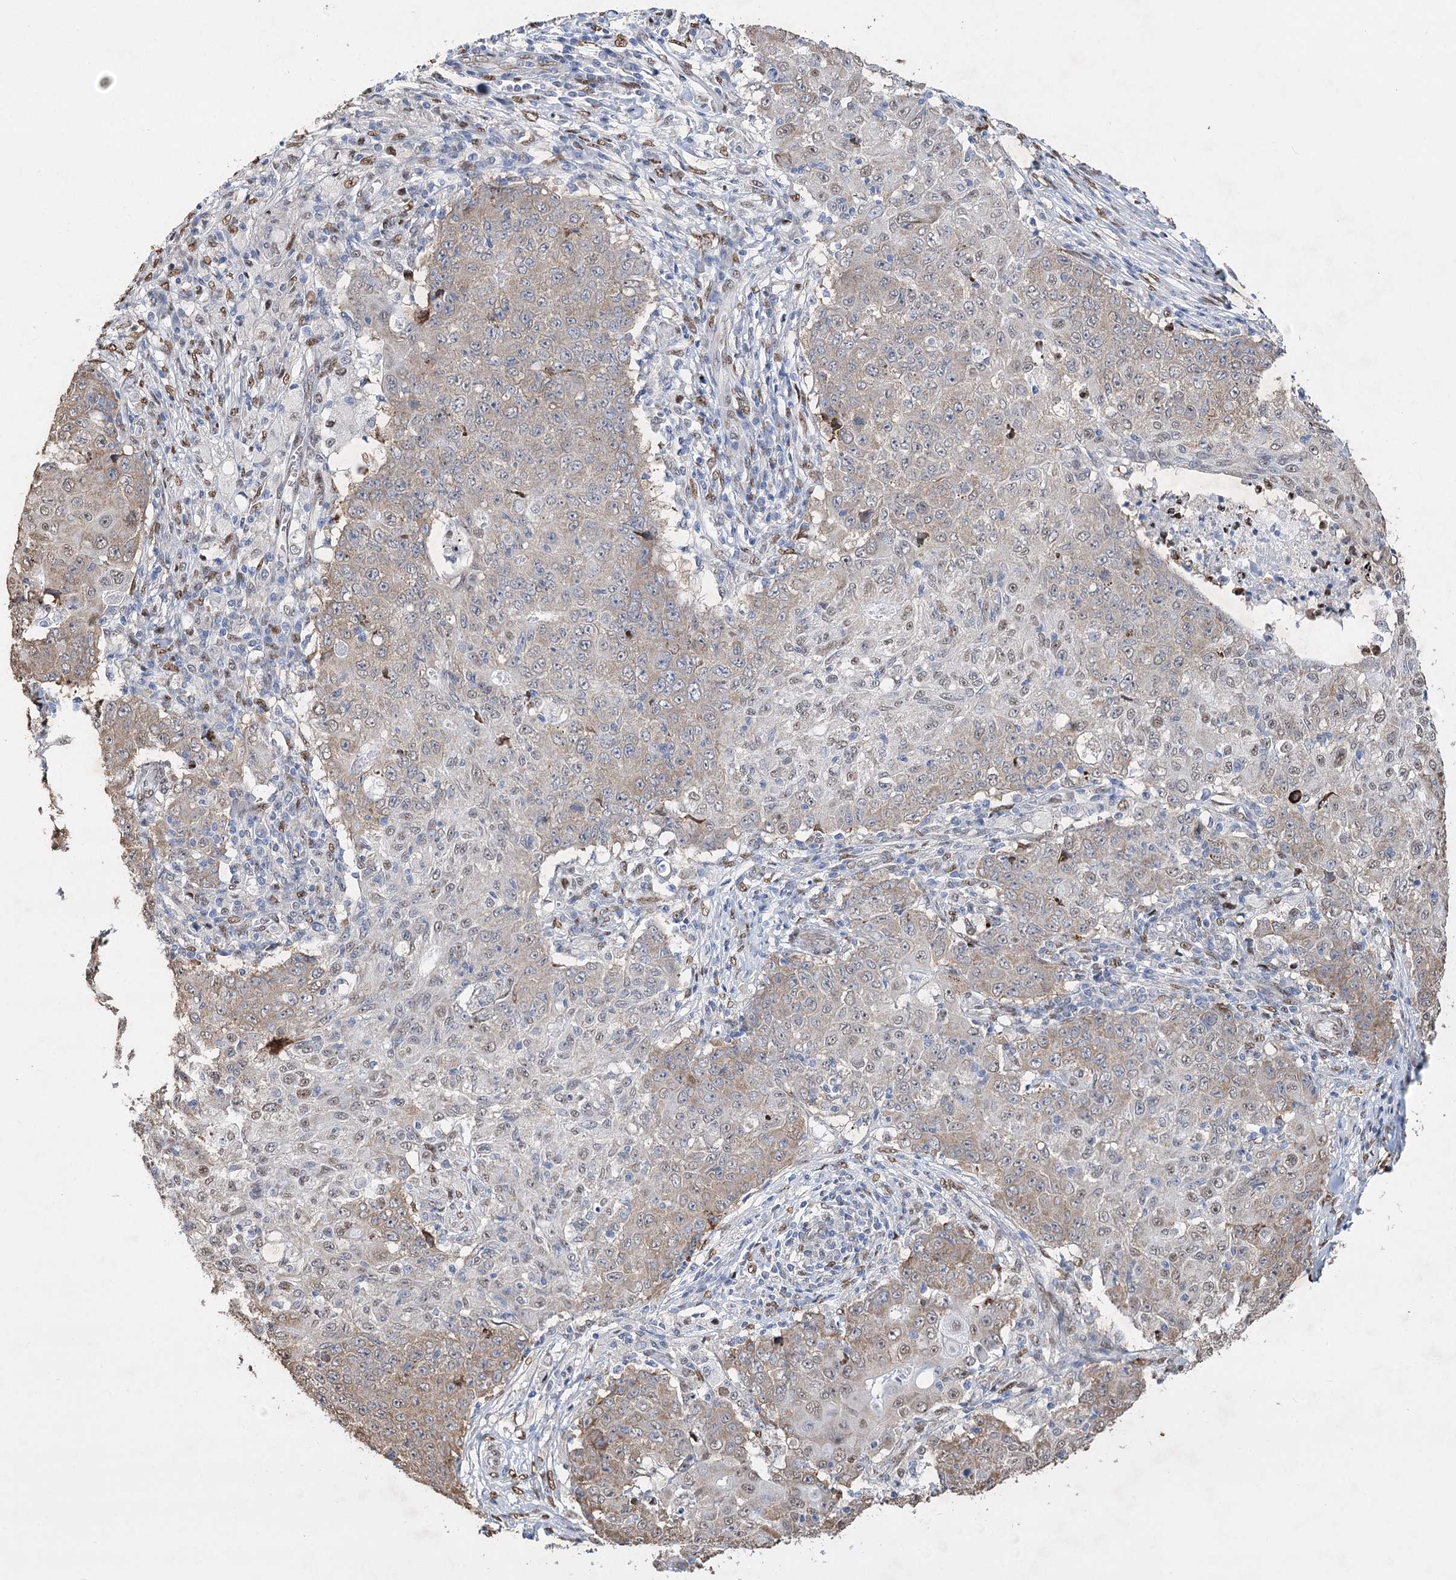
{"staining": {"intensity": "weak", "quantity": "<25%", "location": "cytoplasmic/membranous"}, "tissue": "ovarian cancer", "cell_type": "Tumor cells", "image_type": "cancer", "snomed": [{"axis": "morphology", "description": "Carcinoma, endometroid"}, {"axis": "topography", "description": "Ovary"}], "caption": "High power microscopy micrograph of an immunohistochemistry photomicrograph of ovarian endometroid carcinoma, revealing no significant positivity in tumor cells. (DAB IHC, high magnification).", "gene": "NFU1", "patient": {"sex": "female", "age": 42}}